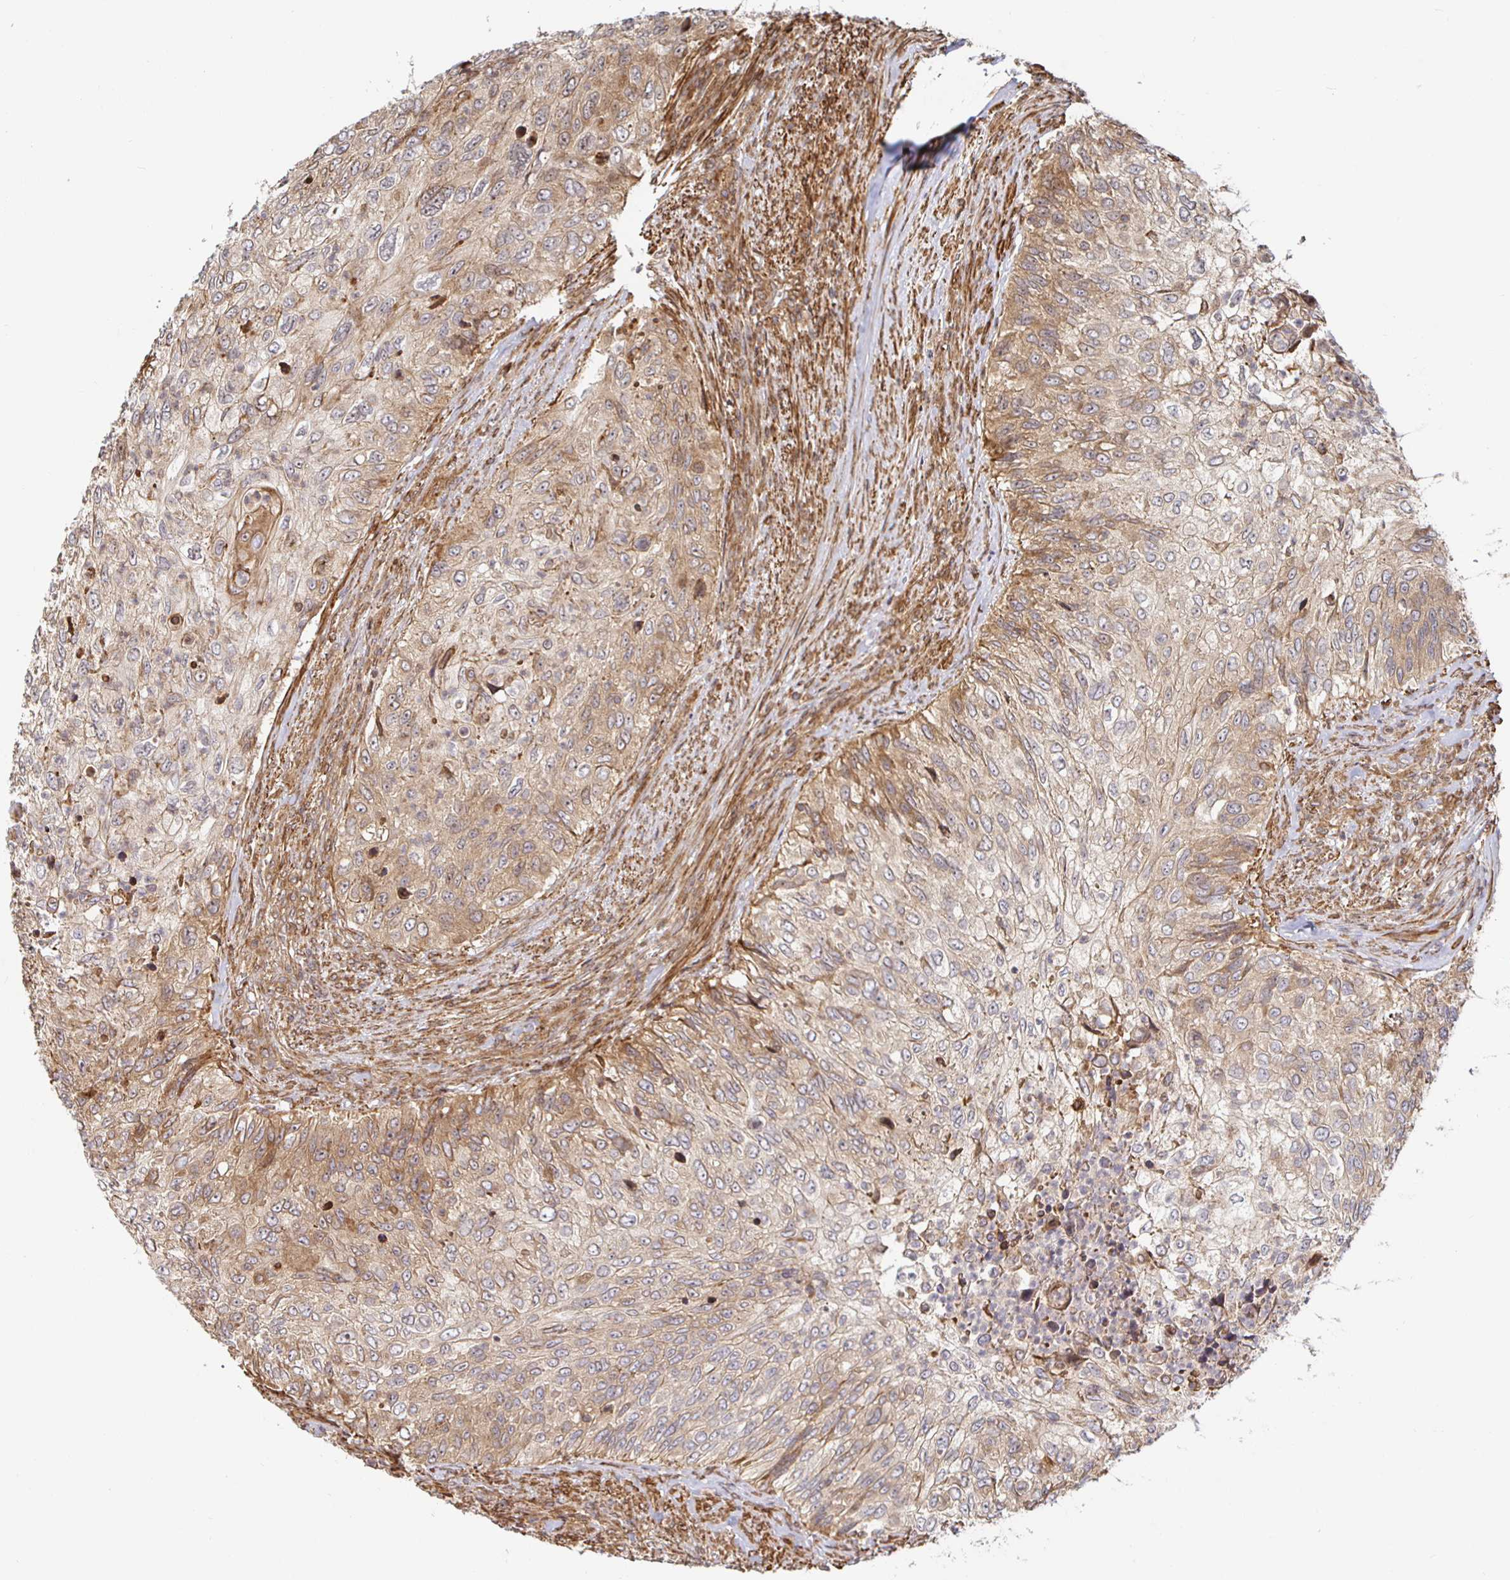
{"staining": {"intensity": "weak", "quantity": "25%-75%", "location": "cytoplasmic/membranous"}, "tissue": "urothelial cancer", "cell_type": "Tumor cells", "image_type": "cancer", "snomed": [{"axis": "morphology", "description": "Urothelial carcinoma, High grade"}, {"axis": "topography", "description": "Urinary bladder"}], "caption": "Urothelial cancer stained with DAB (3,3'-diaminobenzidine) immunohistochemistry (IHC) displays low levels of weak cytoplasmic/membranous positivity in about 25%-75% of tumor cells. Using DAB (brown) and hematoxylin (blue) stains, captured at high magnification using brightfield microscopy.", "gene": "STRAP", "patient": {"sex": "female", "age": 60}}